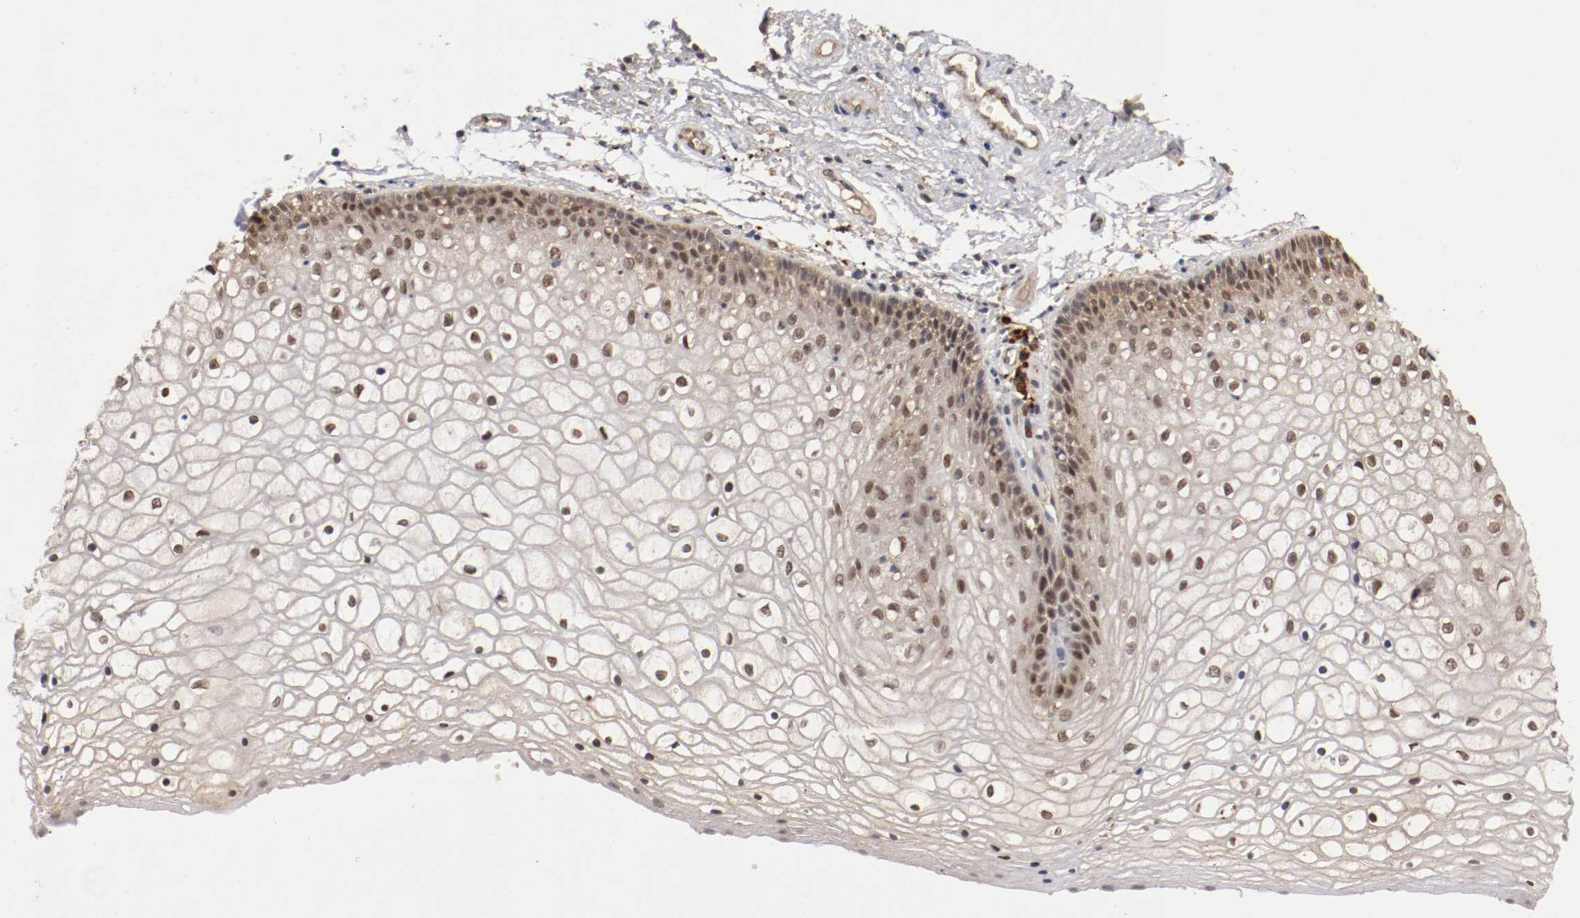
{"staining": {"intensity": "moderate", "quantity": ">75%", "location": "cytoplasmic/membranous,nuclear"}, "tissue": "vagina", "cell_type": "Squamous epithelial cells", "image_type": "normal", "snomed": [{"axis": "morphology", "description": "Normal tissue, NOS"}, {"axis": "topography", "description": "Vagina"}], "caption": "Immunohistochemistry (IHC) (DAB) staining of benign vagina shows moderate cytoplasmic/membranous,nuclear protein staining in approximately >75% of squamous epithelial cells.", "gene": "DNMT3B", "patient": {"sex": "female", "age": 34}}